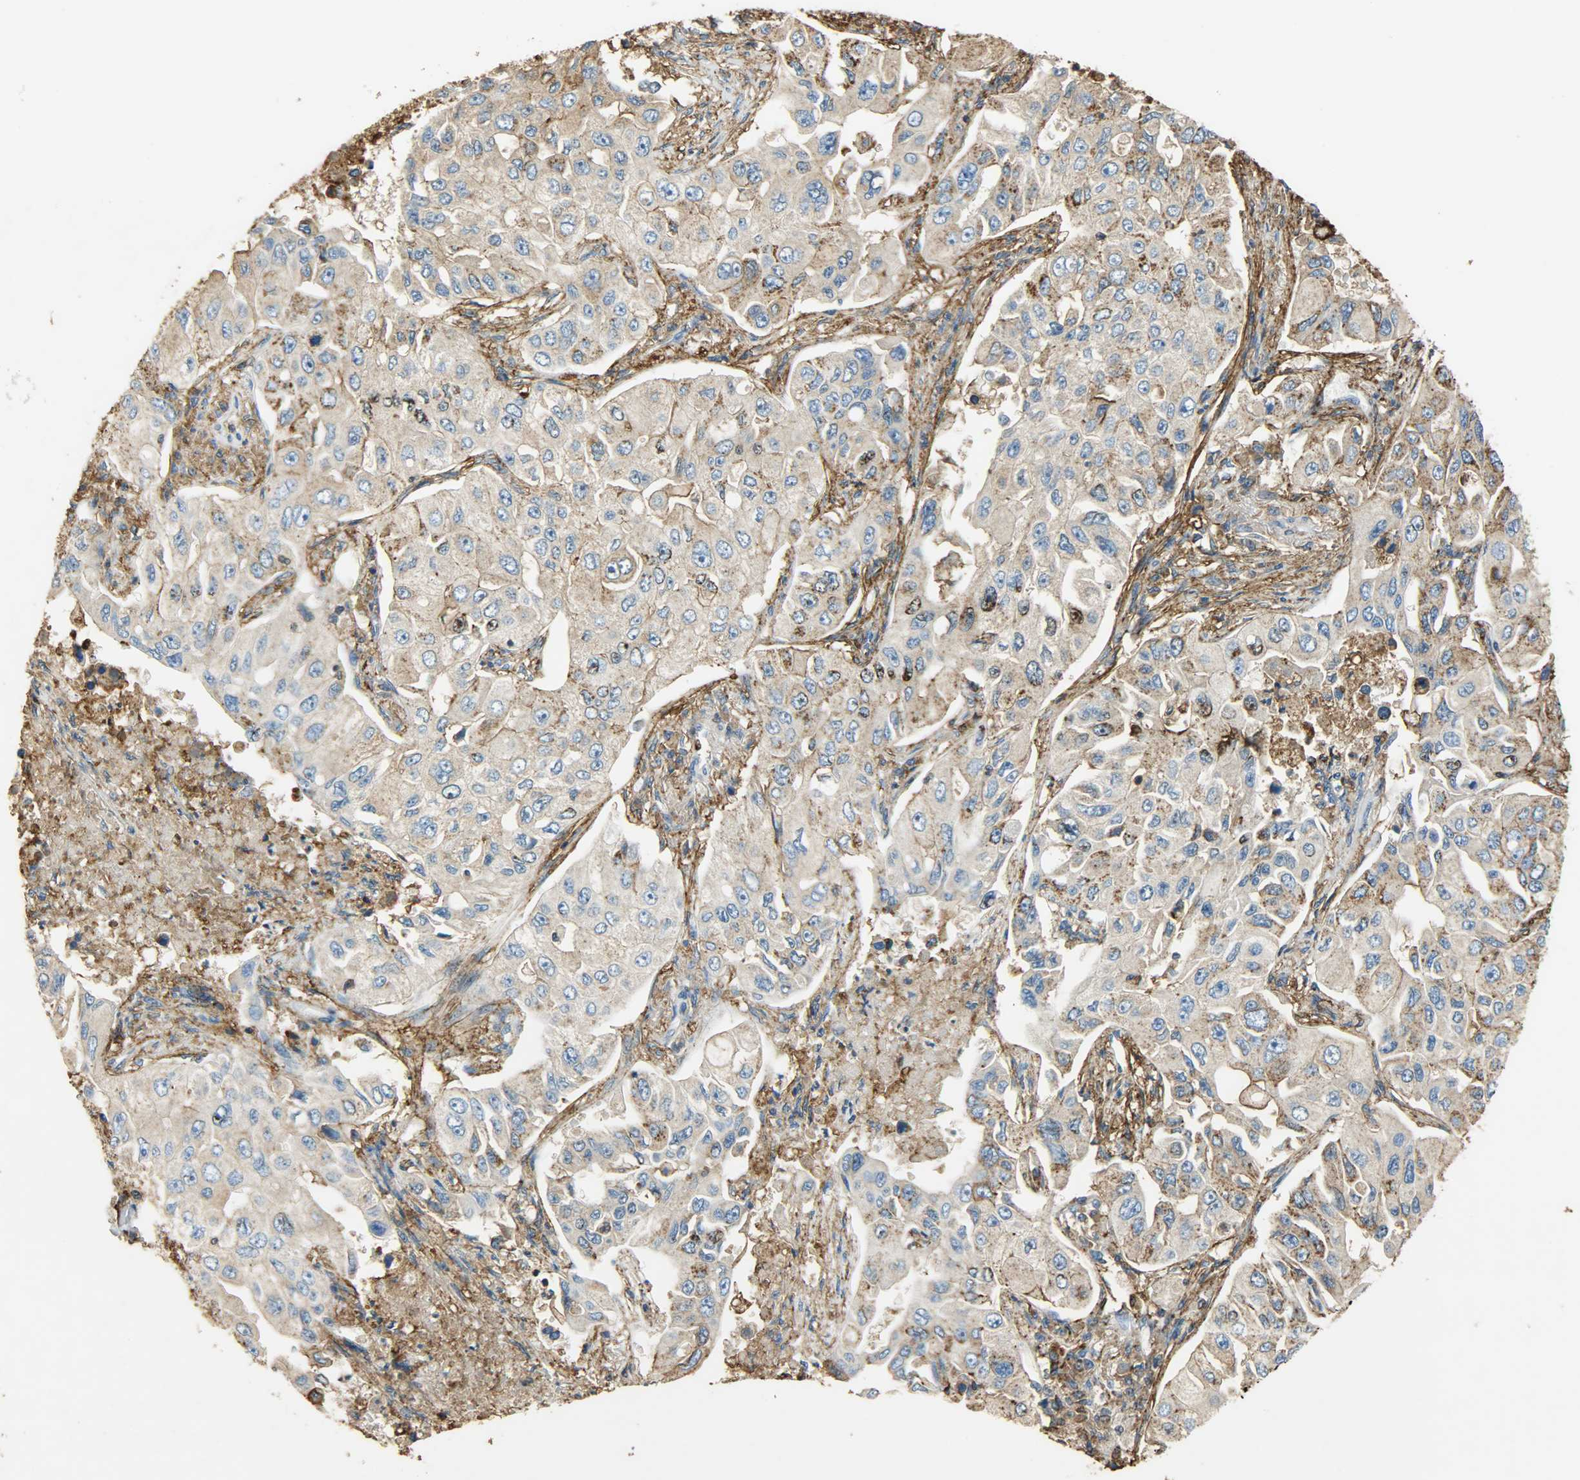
{"staining": {"intensity": "strong", "quantity": "<25%", "location": "nuclear"}, "tissue": "lung cancer", "cell_type": "Tumor cells", "image_type": "cancer", "snomed": [{"axis": "morphology", "description": "Adenocarcinoma, NOS"}, {"axis": "topography", "description": "Lung"}], "caption": "Immunohistochemical staining of human lung cancer (adenocarcinoma) exhibits medium levels of strong nuclear staining in approximately <25% of tumor cells.", "gene": "ANXA6", "patient": {"sex": "male", "age": 84}}